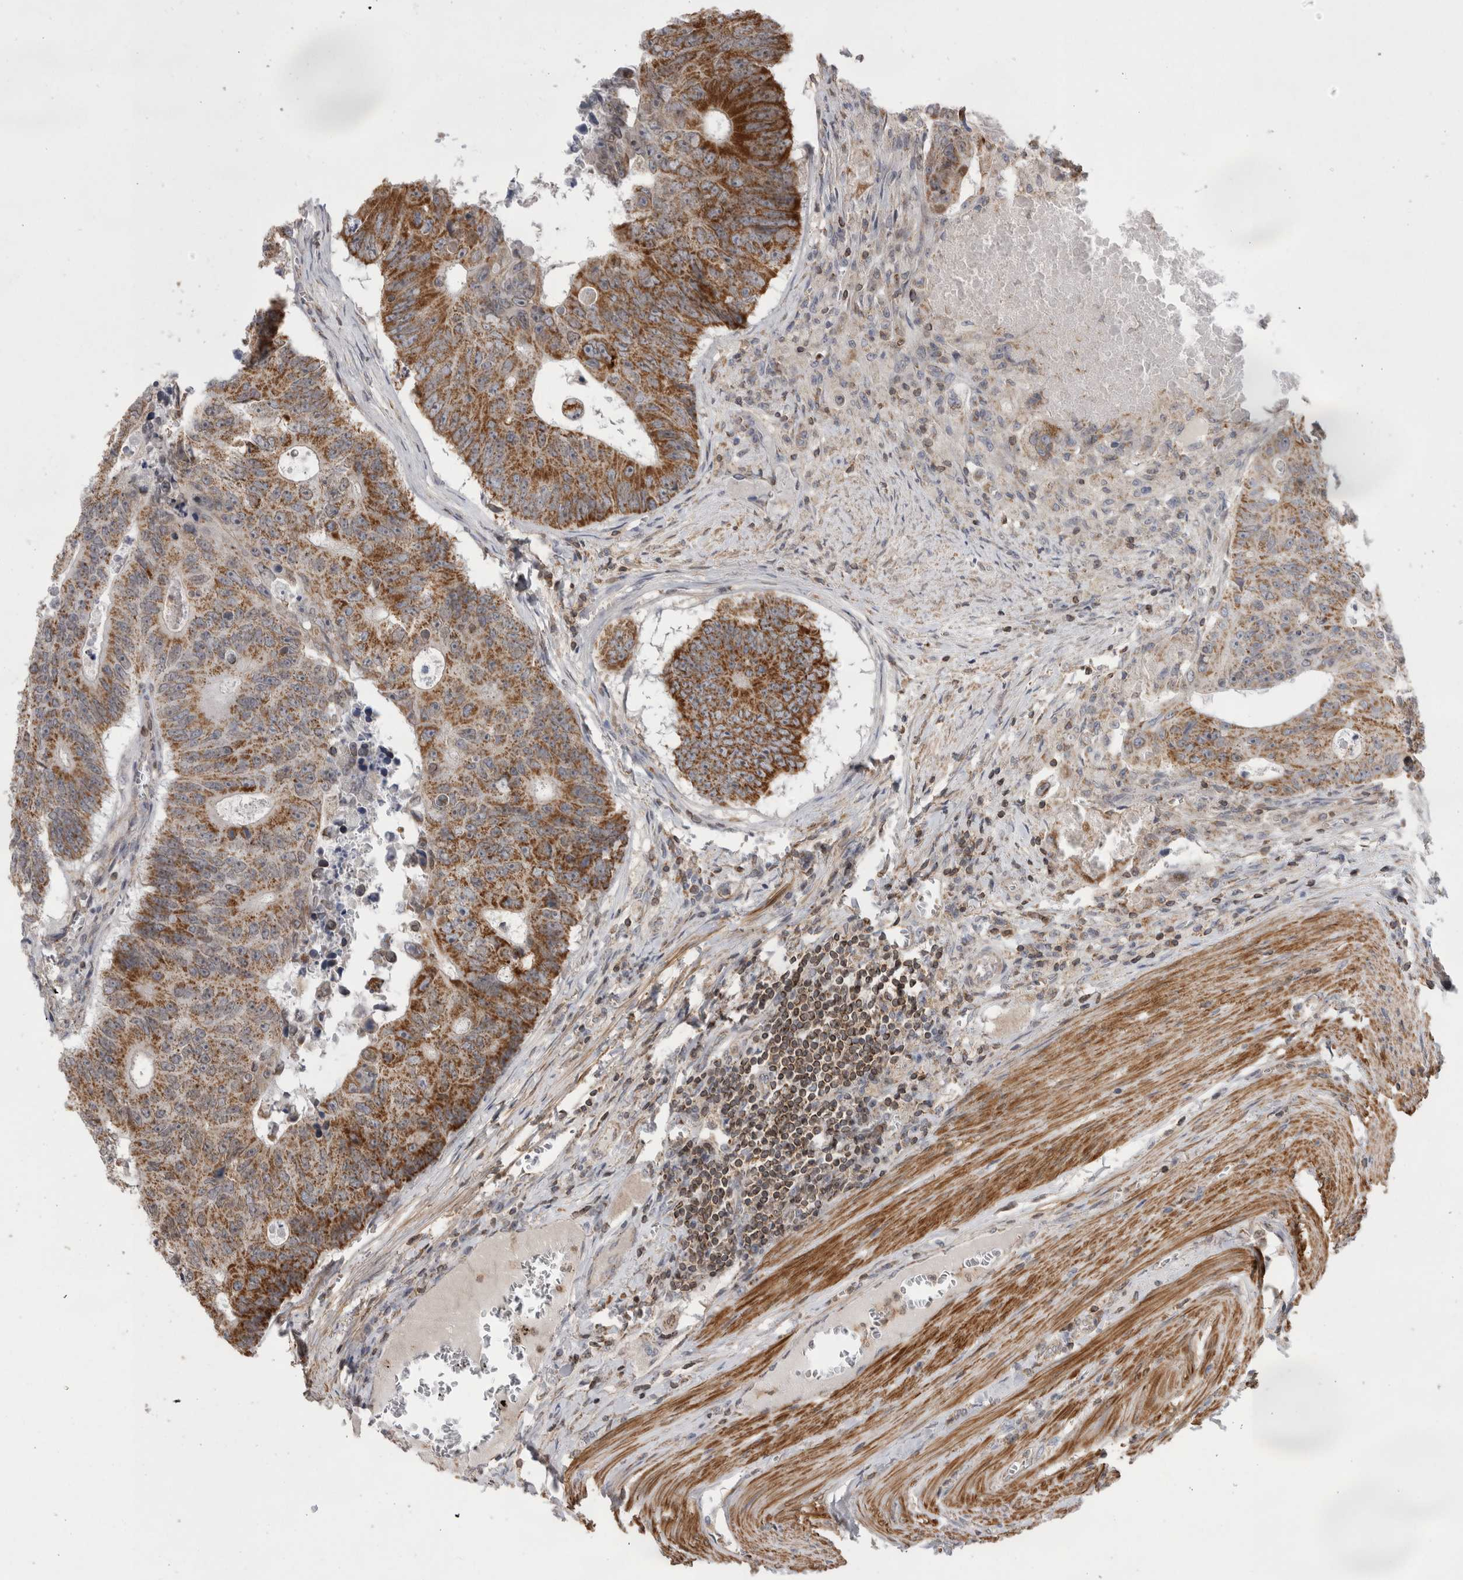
{"staining": {"intensity": "strong", "quantity": "25%-75%", "location": "cytoplasmic/membranous"}, "tissue": "colorectal cancer", "cell_type": "Tumor cells", "image_type": "cancer", "snomed": [{"axis": "morphology", "description": "Adenocarcinoma, NOS"}, {"axis": "topography", "description": "Colon"}], "caption": "The immunohistochemical stain labels strong cytoplasmic/membranous staining in tumor cells of adenocarcinoma (colorectal) tissue.", "gene": "DARS2", "patient": {"sex": "male", "age": 87}}